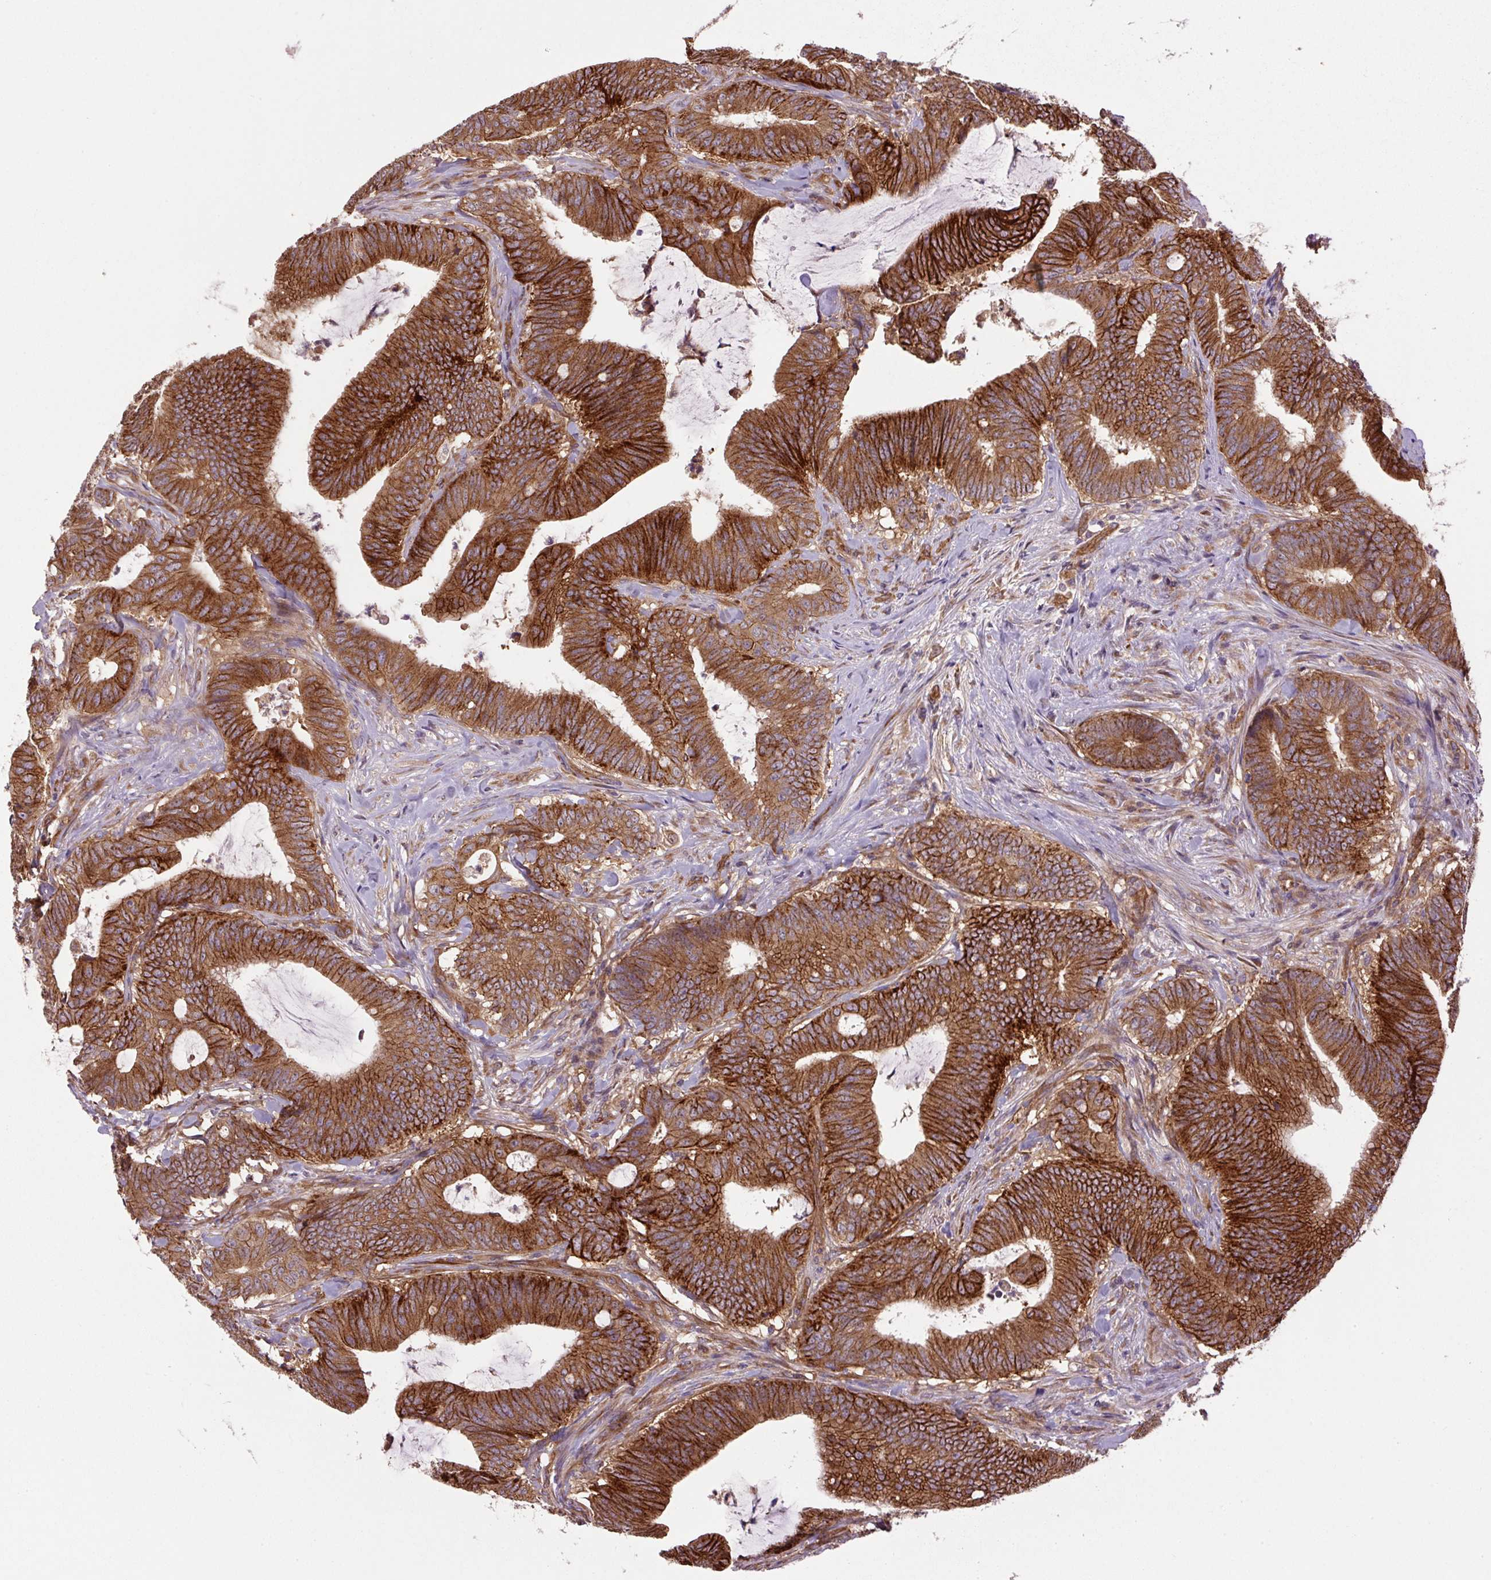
{"staining": {"intensity": "strong", "quantity": ">75%", "location": "cytoplasmic/membranous"}, "tissue": "colorectal cancer", "cell_type": "Tumor cells", "image_type": "cancer", "snomed": [{"axis": "morphology", "description": "Adenocarcinoma, NOS"}, {"axis": "topography", "description": "Colon"}], "caption": "The photomicrograph exhibits immunohistochemical staining of colorectal cancer. There is strong cytoplasmic/membranous staining is present in about >75% of tumor cells.", "gene": "SEPTIN10", "patient": {"sex": "female", "age": 43}}